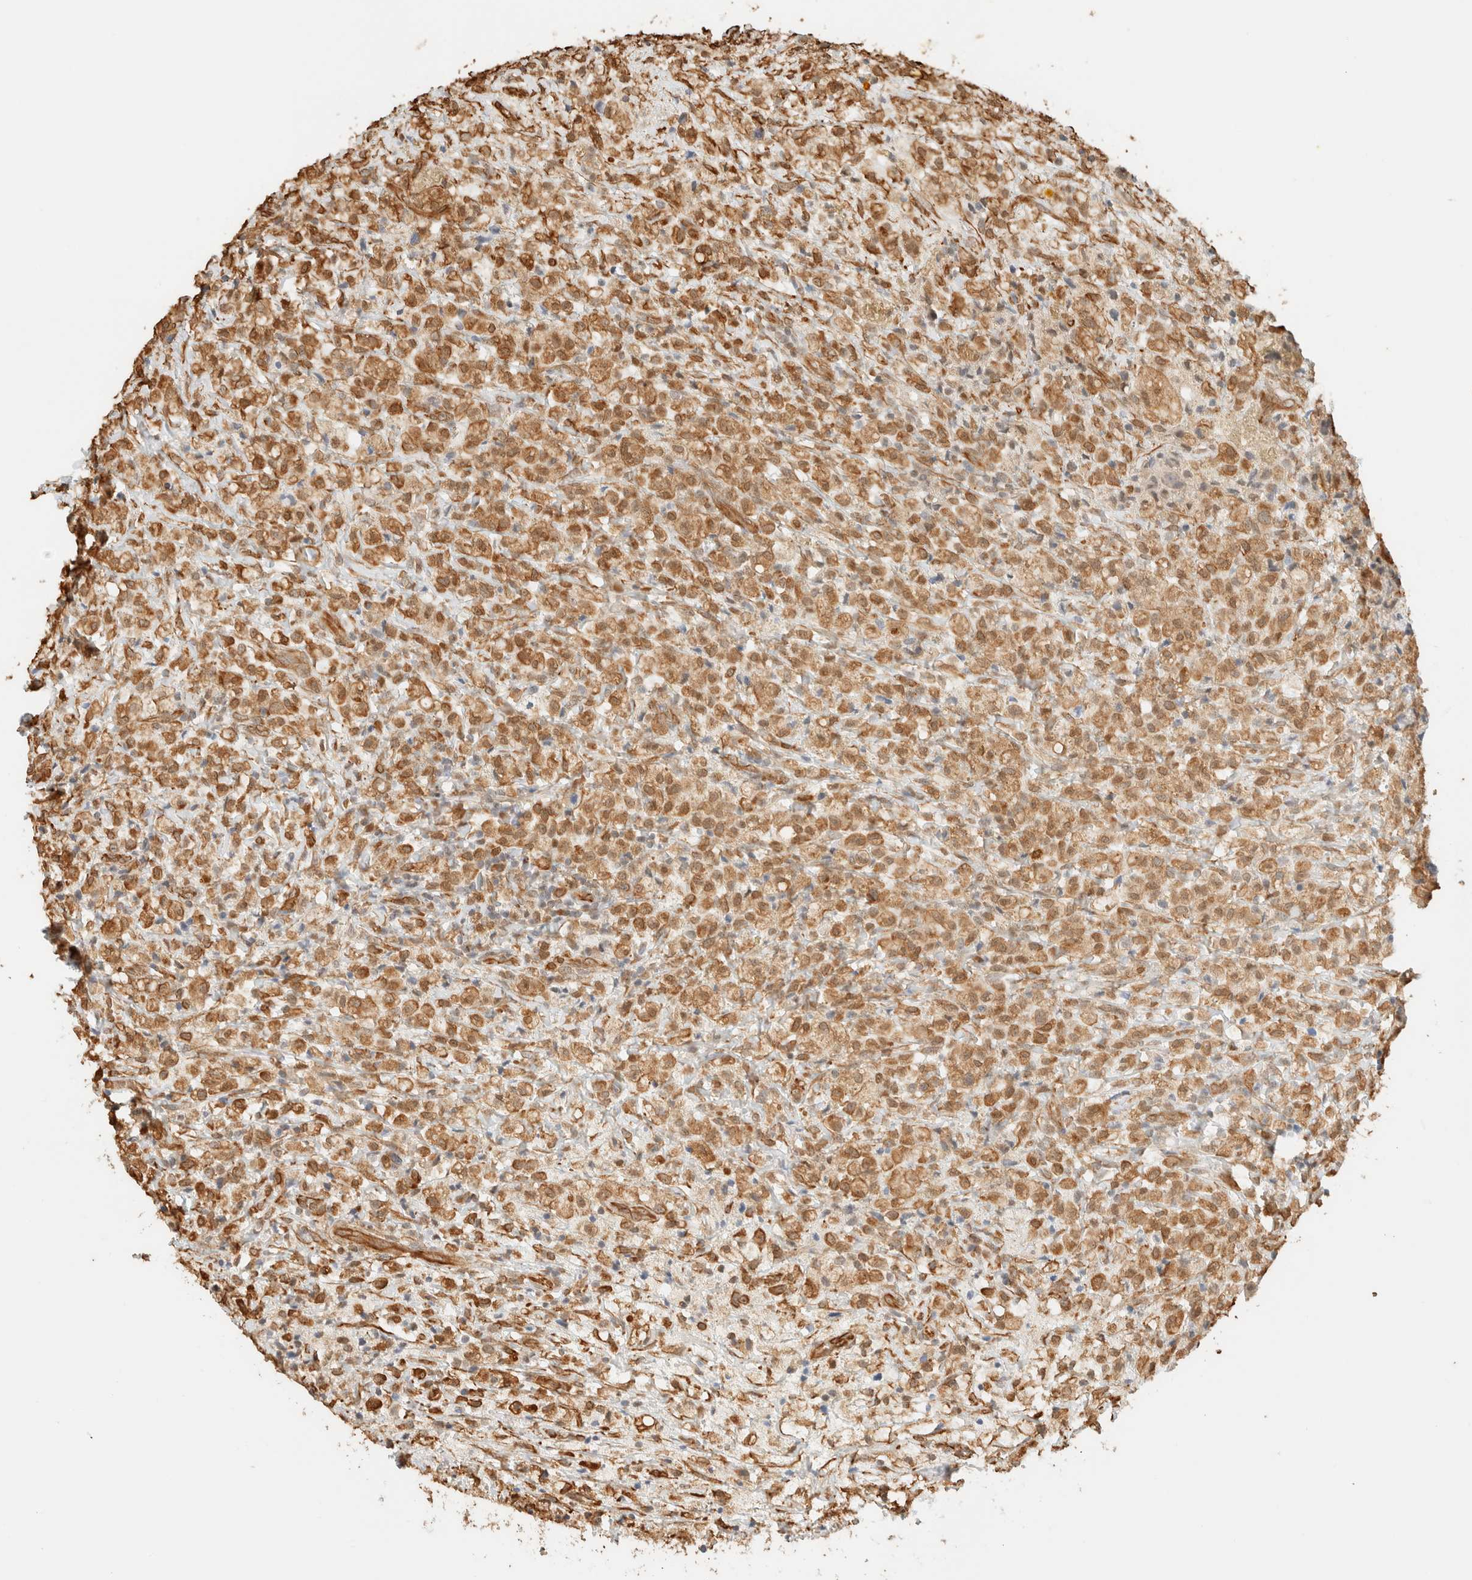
{"staining": {"intensity": "moderate", "quantity": ">75%", "location": "cytoplasmic/membranous,nuclear"}, "tissue": "testis cancer", "cell_type": "Tumor cells", "image_type": "cancer", "snomed": [{"axis": "morphology", "description": "Carcinoma, Embryonal, NOS"}, {"axis": "topography", "description": "Testis"}], "caption": "Moderate cytoplasmic/membranous and nuclear expression for a protein is present in about >75% of tumor cells of testis cancer (embryonal carcinoma) using immunohistochemistry.", "gene": "ARID5A", "patient": {"sex": "male", "age": 2}}